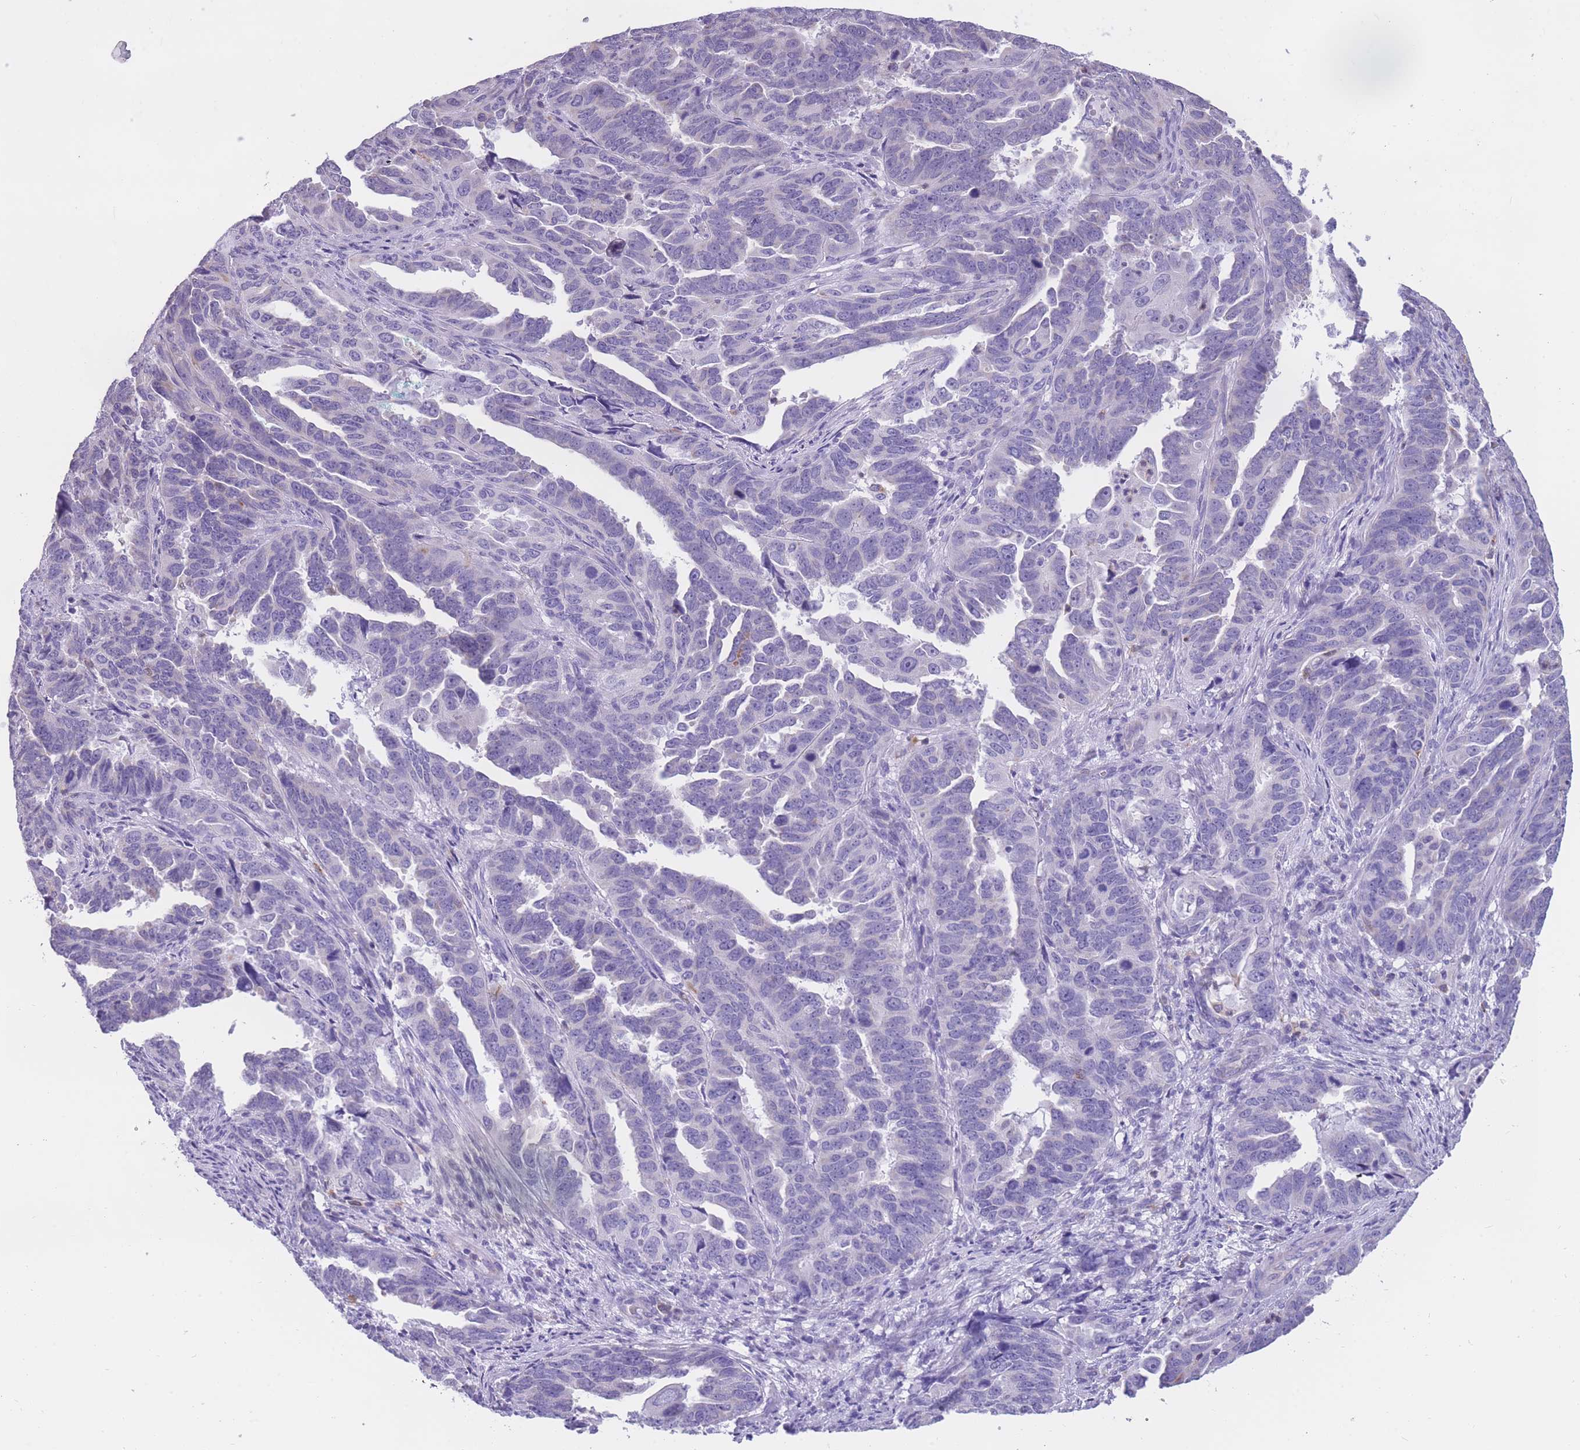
{"staining": {"intensity": "negative", "quantity": "none", "location": "none"}, "tissue": "endometrial cancer", "cell_type": "Tumor cells", "image_type": "cancer", "snomed": [{"axis": "morphology", "description": "Adenocarcinoma, NOS"}, {"axis": "topography", "description": "Endometrium"}], "caption": "Immunohistochemistry photomicrograph of human adenocarcinoma (endometrial) stained for a protein (brown), which displays no positivity in tumor cells.", "gene": "ZNF662", "patient": {"sex": "female", "age": 65}}